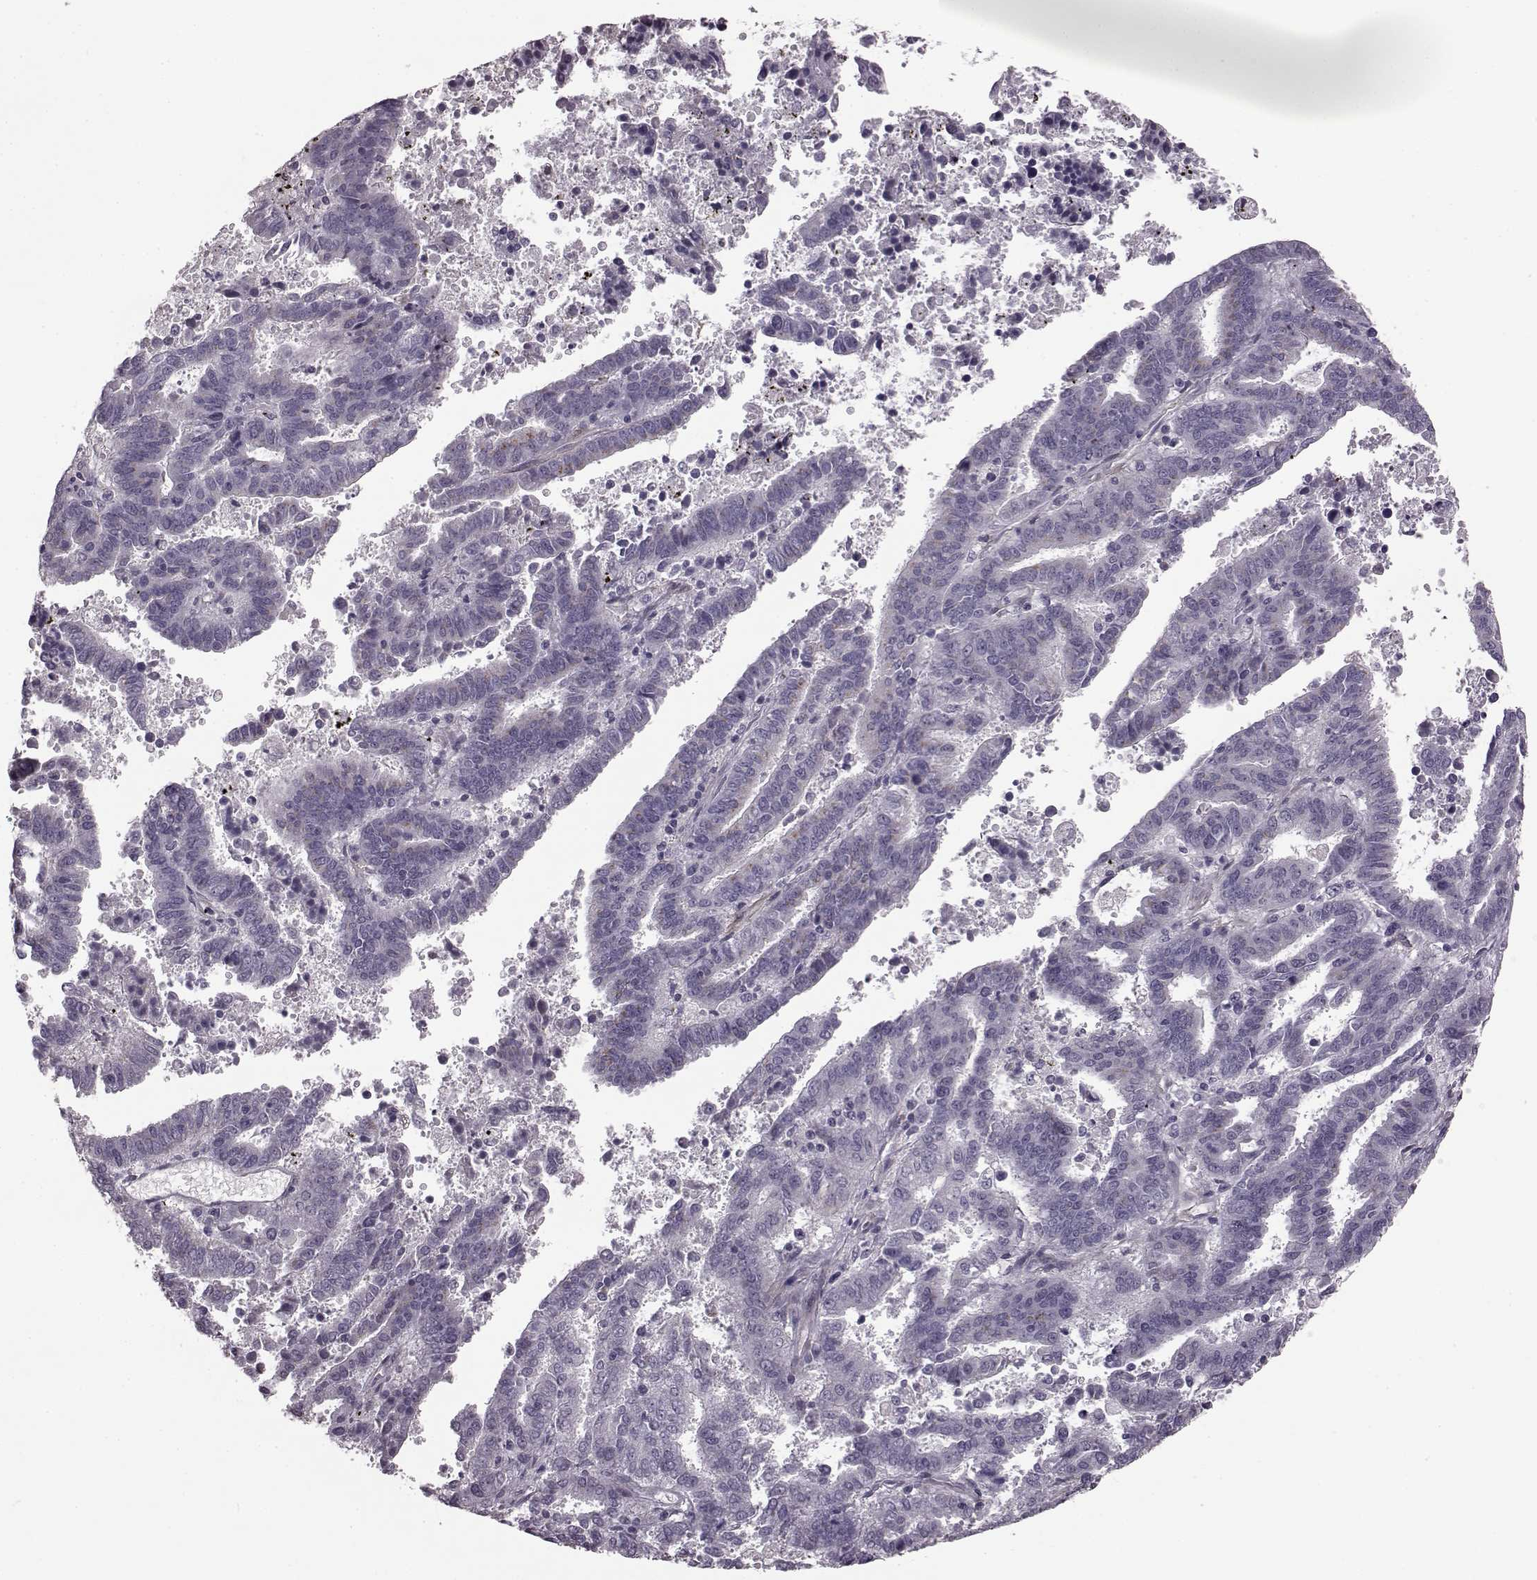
{"staining": {"intensity": "negative", "quantity": "none", "location": "none"}, "tissue": "endometrial cancer", "cell_type": "Tumor cells", "image_type": "cancer", "snomed": [{"axis": "morphology", "description": "Adenocarcinoma, NOS"}, {"axis": "topography", "description": "Uterus"}], "caption": "Image shows no protein expression in tumor cells of endometrial cancer (adenocarcinoma) tissue.", "gene": "GRK1", "patient": {"sex": "female", "age": 83}}